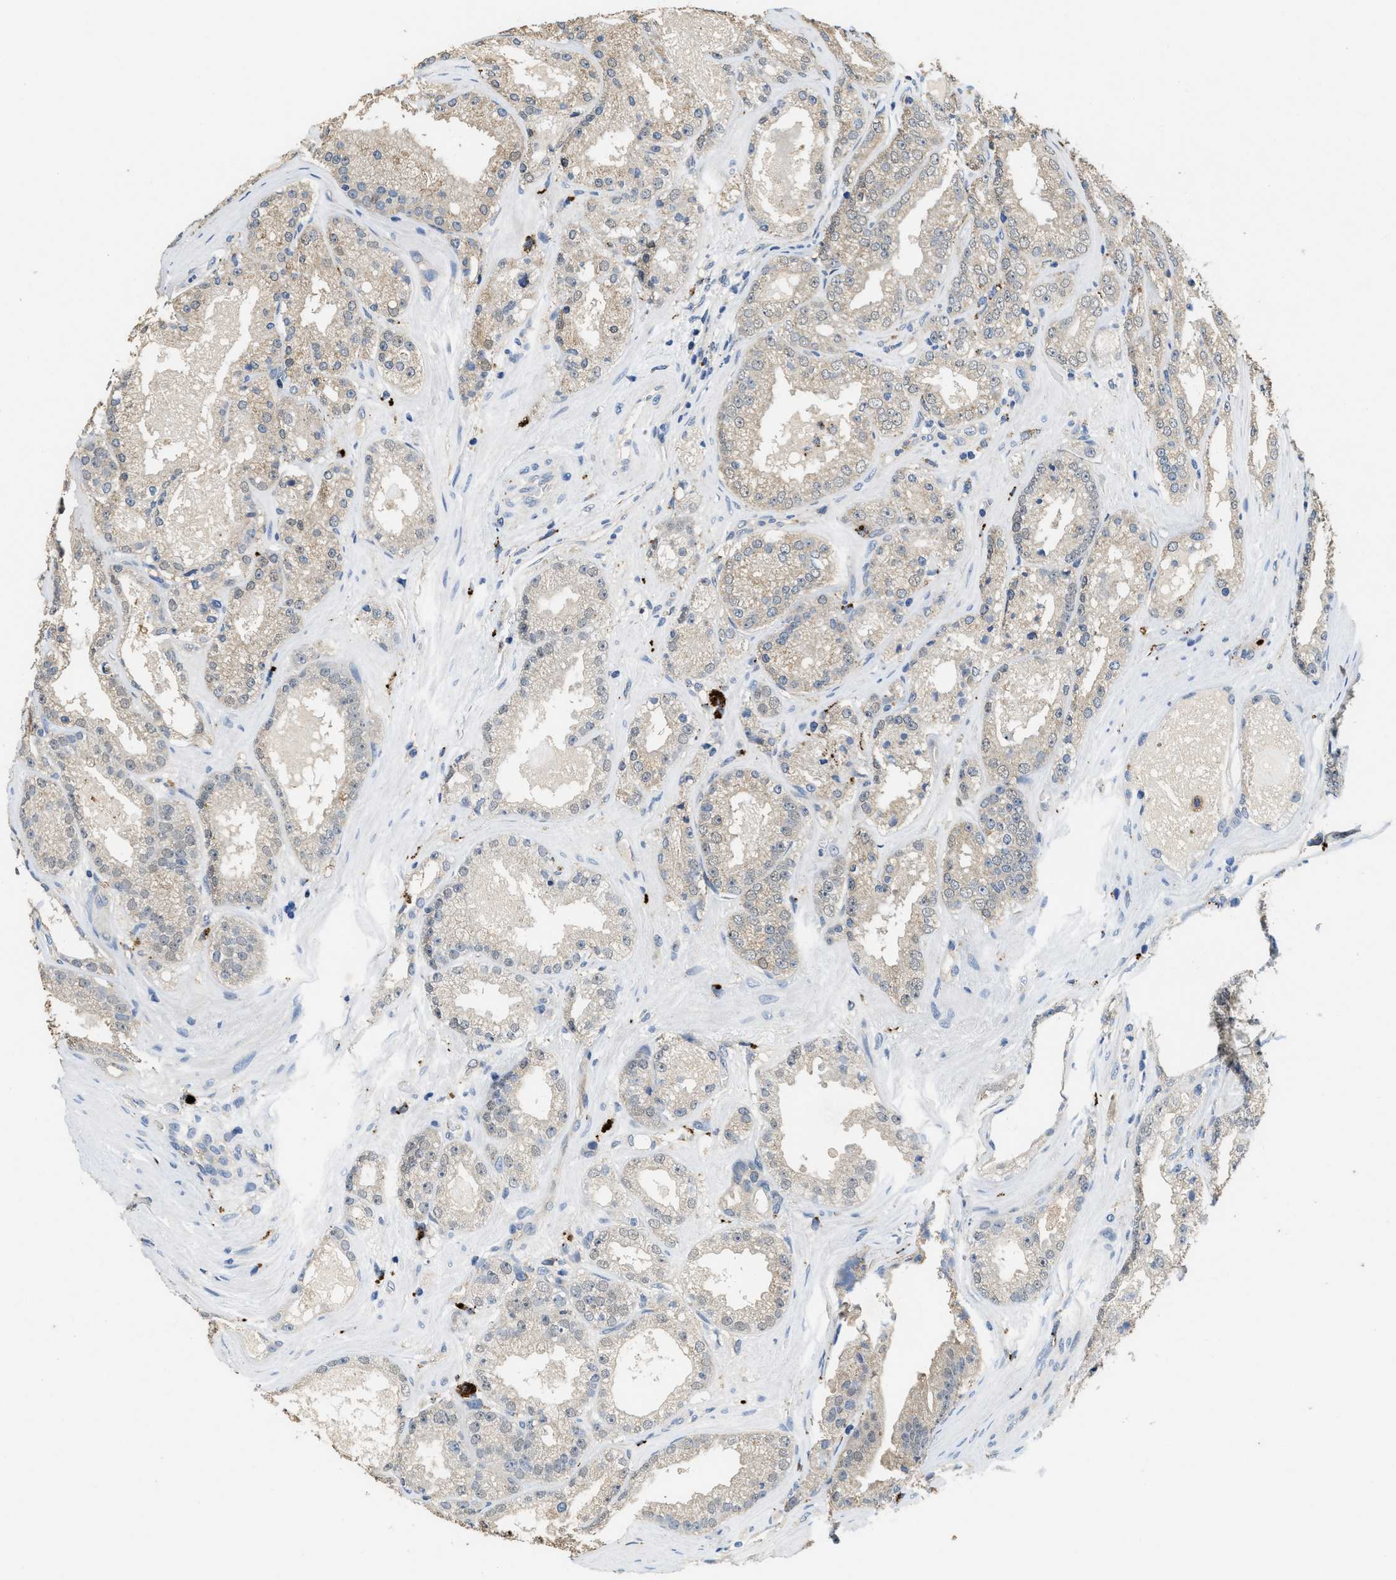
{"staining": {"intensity": "weak", "quantity": ">75%", "location": "cytoplasmic/membranous"}, "tissue": "prostate cancer", "cell_type": "Tumor cells", "image_type": "cancer", "snomed": [{"axis": "morphology", "description": "Adenocarcinoma, High grade"}, {"axis": "topography", "description": "Prostate"}], "caption": "A brown stain labels weak cytoplasmic/membranous expression of a protein in prostate high-grade adenocarcinoma tumor cells. The staining was performed using DAB (3,3'-diaminobenzidine) to visualize the protein expression in brown, while the nuclei were stained in blue with hematoxylin (Magnification: 20x).", "gene": "BMPR2", "patient": {"sex": "male", "age": 65}}